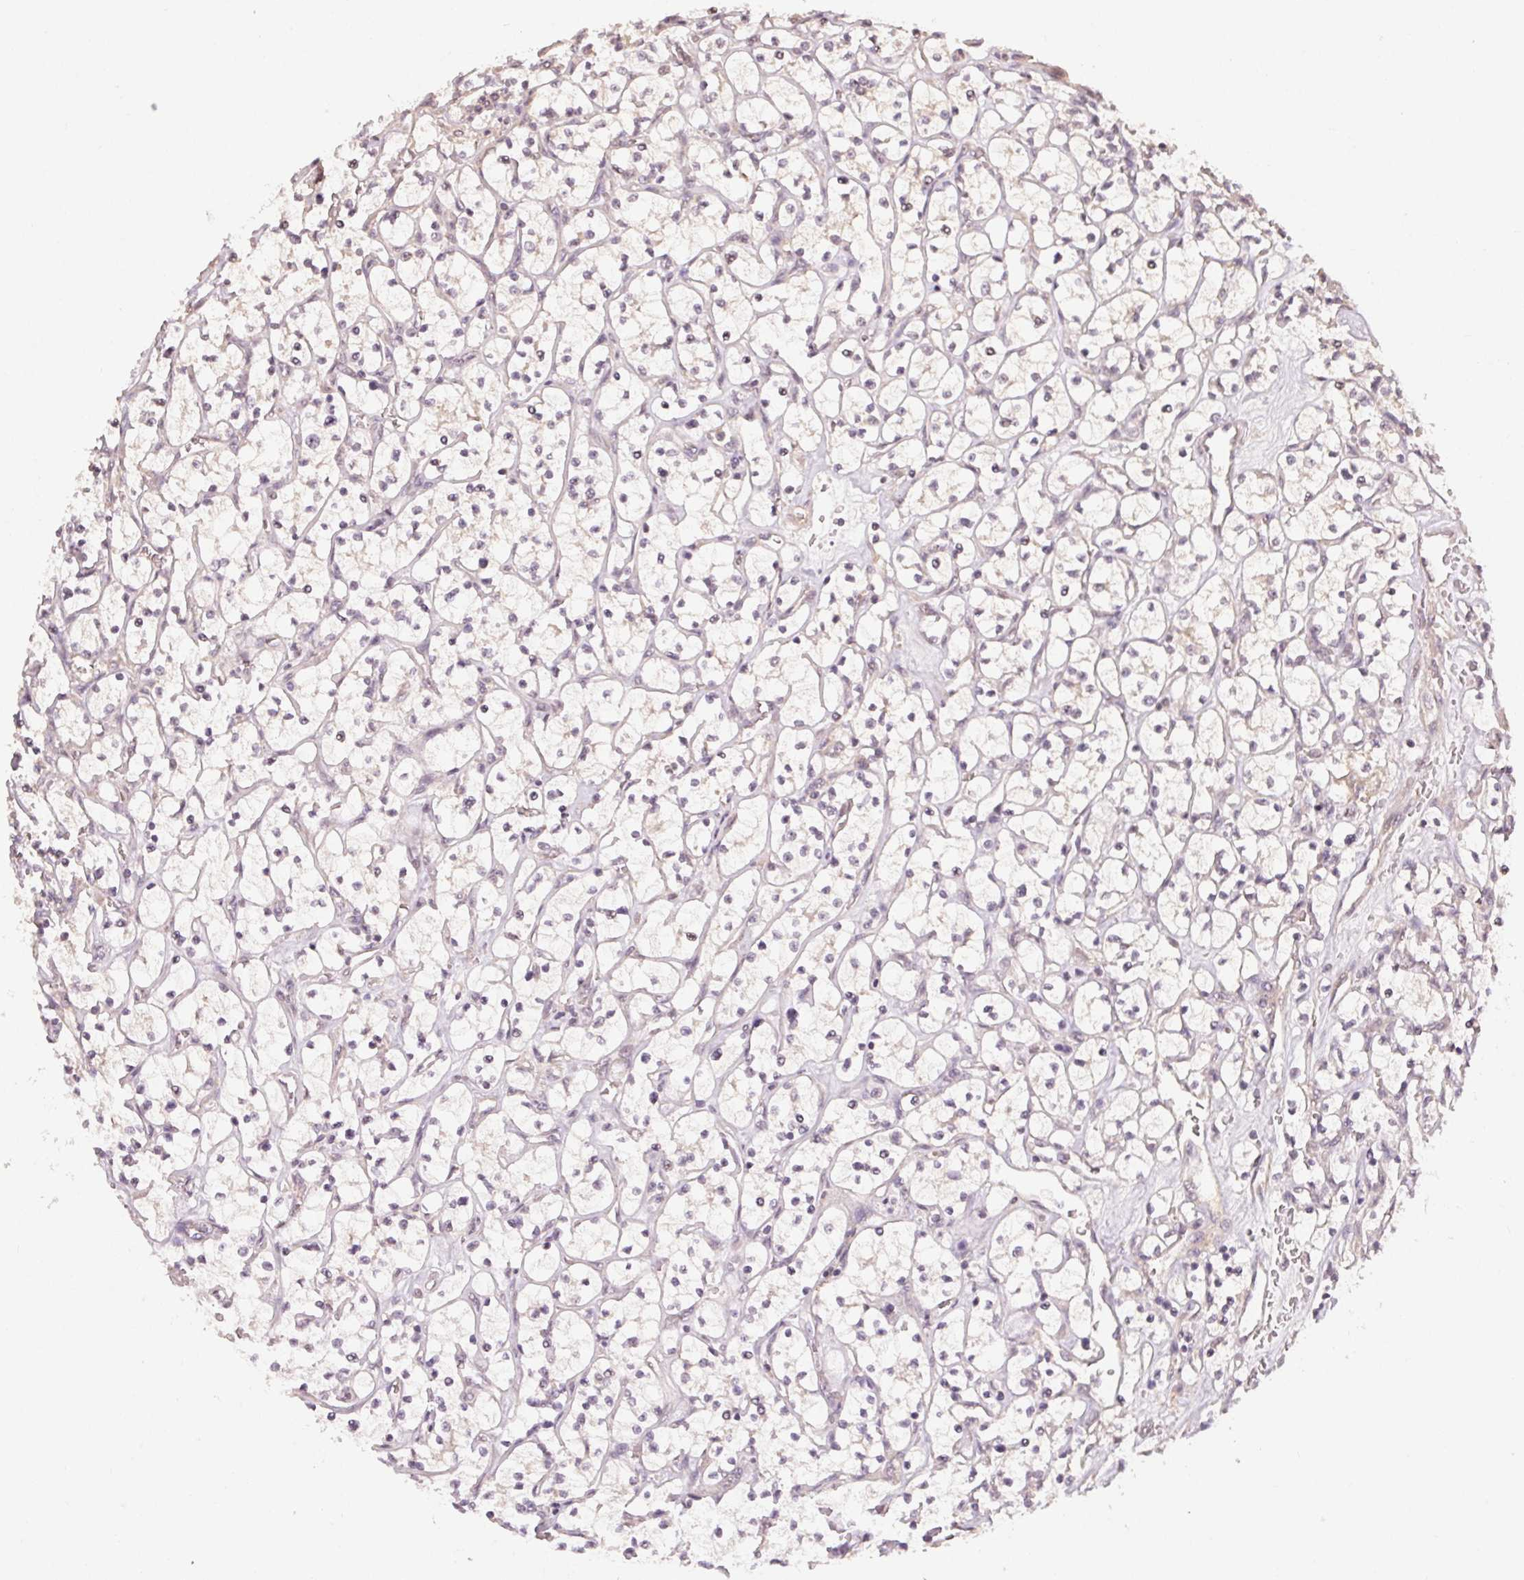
{"staining": {"intensity": "negative", "quantity": "none", "location": "none"}, "tissue": "renal cancer", "cell_type": "Tumor cells", "image_type": "cancer", "snomed": [{"axis": "morphology", "description": "Adenocarcinoma, NOS"}, {"axis": "topography", "description": "Kidney"}], "caption": "This photomicrograph is of renal cancer (adenocarcinoma) stained with immunohistochemistry (IHC) to label a protein in brown with the nuclei are counter-stained blue. There is no staining in tumor cells. Brightfield microscopy of immunohistochemistry (IHC) stained with DAB (3,3'-diaminobenzidine) (brown) and hematoxylin (blue), captured at high magnification.", "gene": "ATP1B3", "patient": {"sex": "female", "age": 64}}